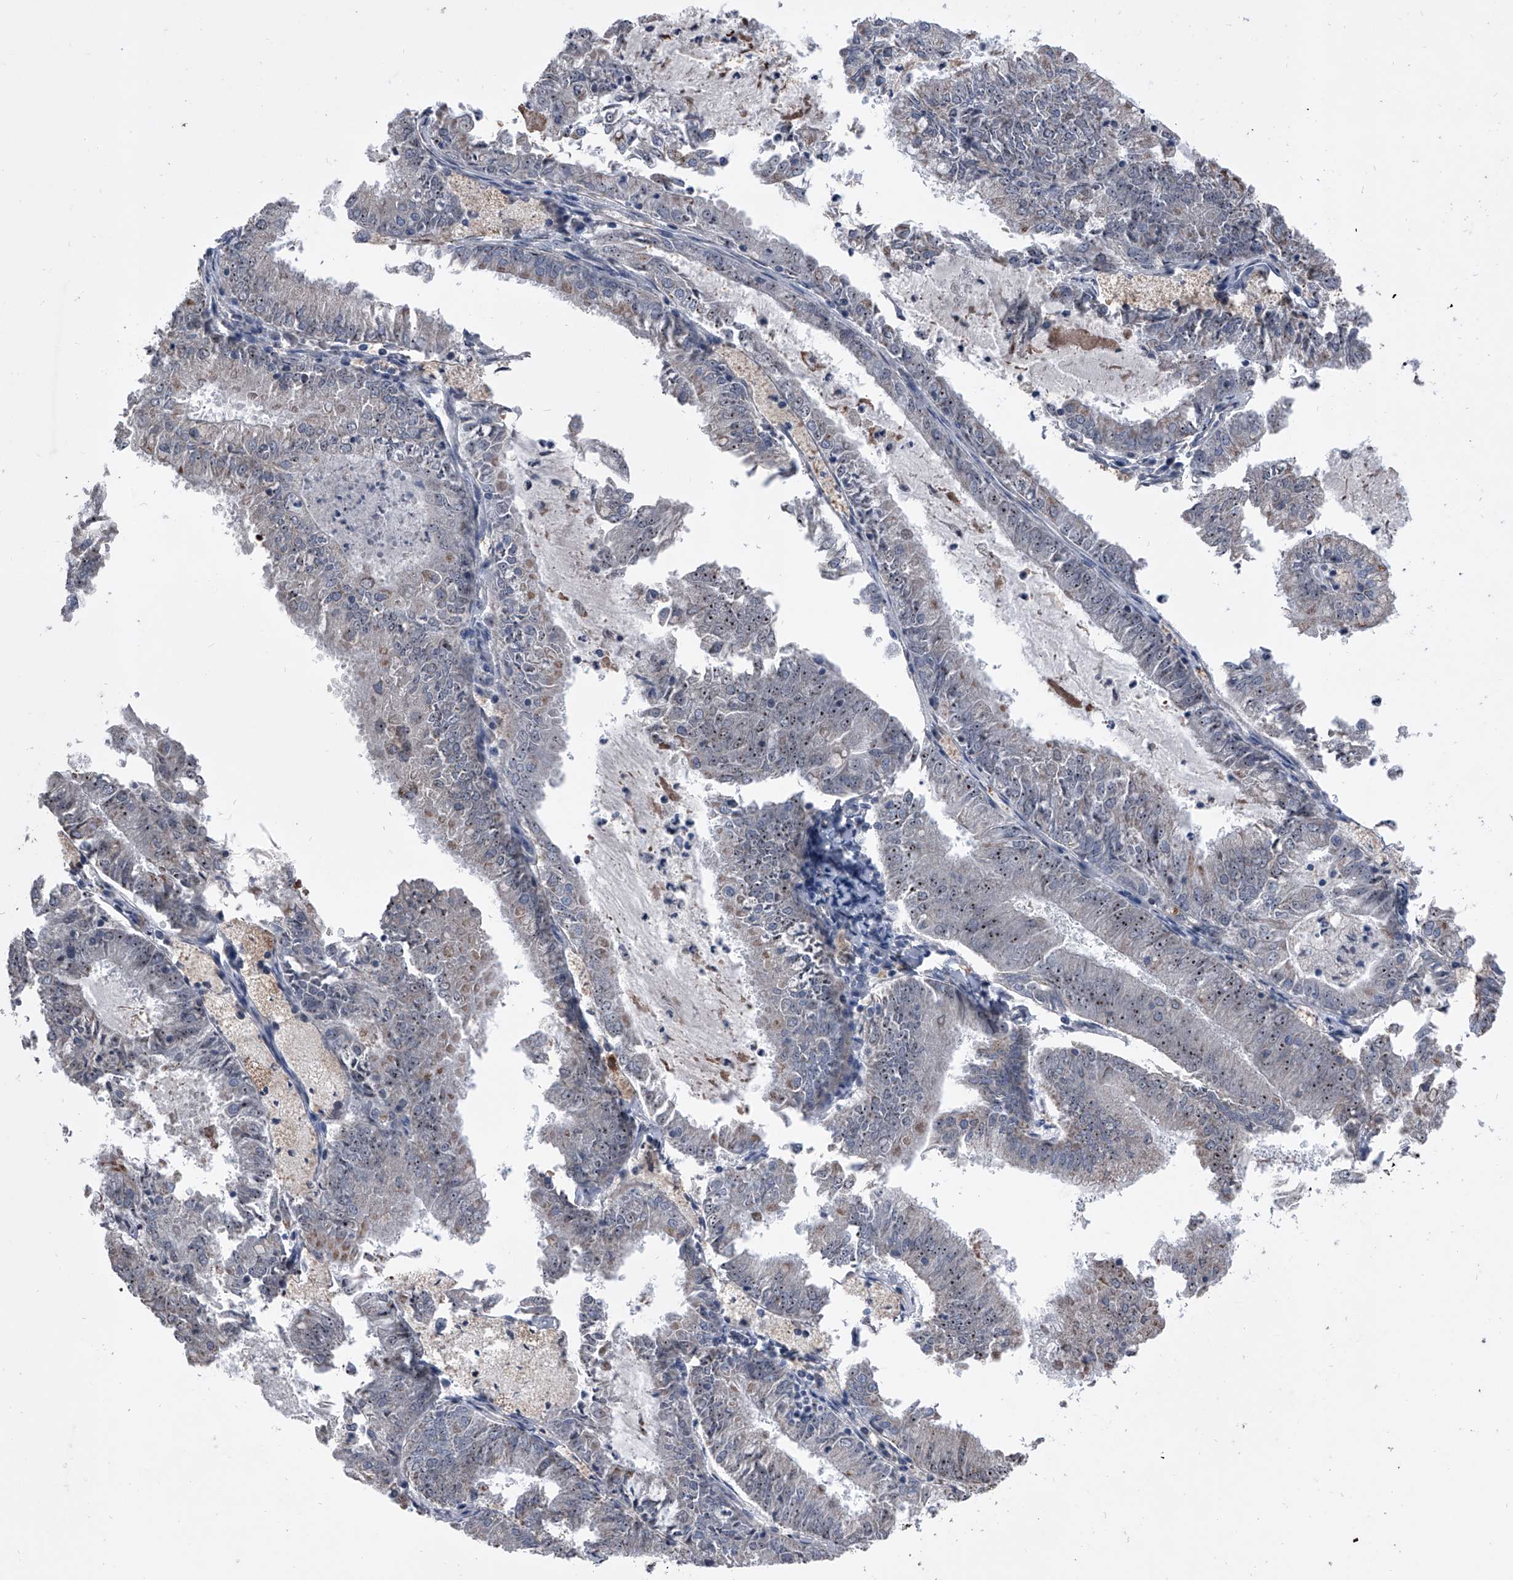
{"staining": {"intensity": "weak", "quantity": "25%-75%", "location": "nuclear"}, "tissue": "endometrial cancer", "cell_type": "Tumor cells", "image_type": "cancer", "snomed": [{"axis": "morphology", "description": "Adenocarcinoma, NOS"}, {"axis": "topography", "description": "Endometrium"}], "caption": "IHC micrograph of human endometrial cancer stained for a protein (brown), which displays low levels of weak nuclear staining in about 25%-75% of tumor cells.", "gene": "CEP85L", "patient": {"sex": "female", "age": 57}}